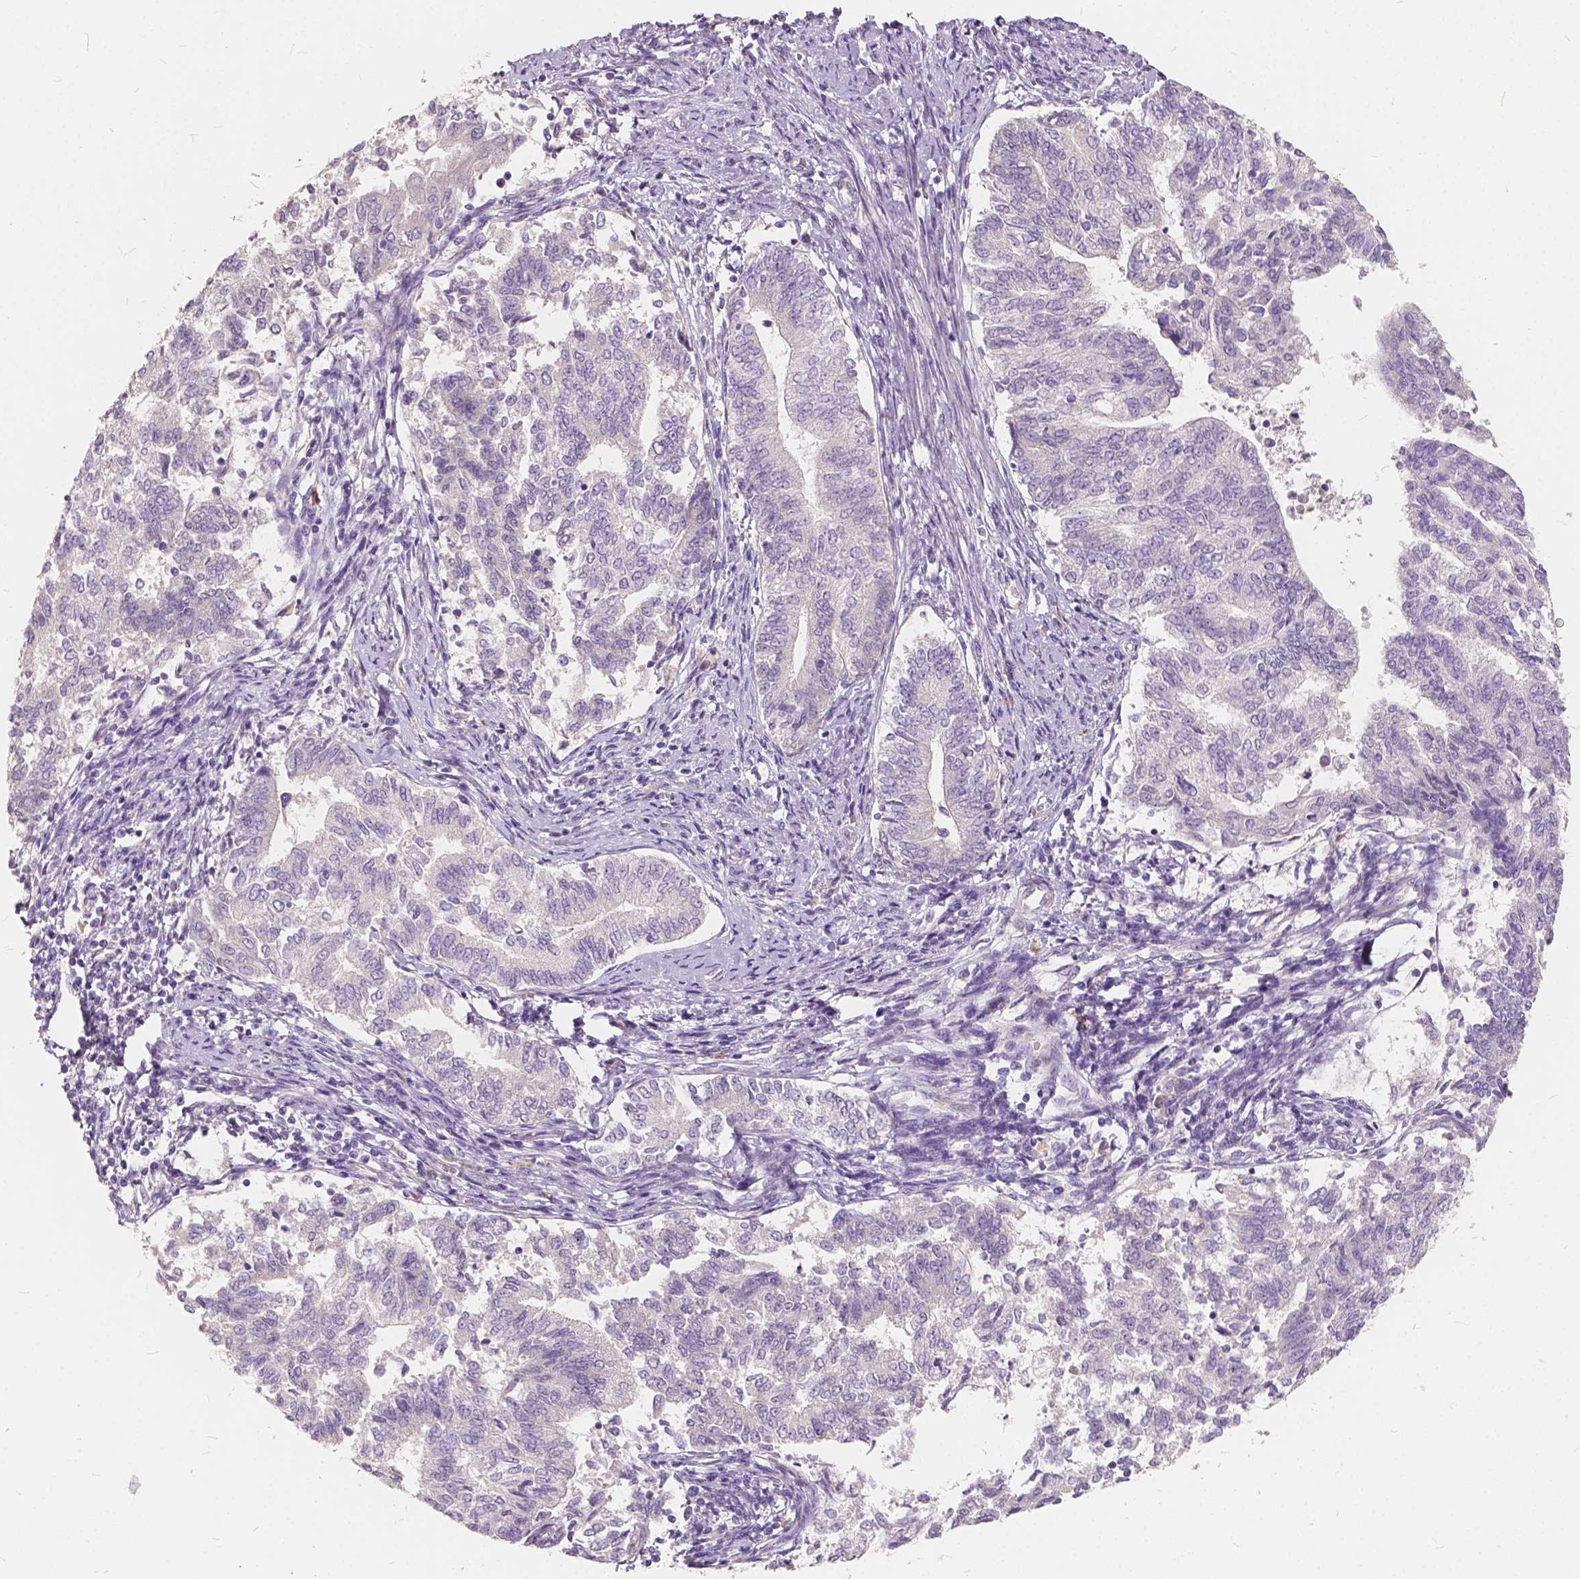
{"staining": {"intensity": "negative", "quantity": "none", "location": "none"}, "tissue": "endometrial cancer", "cell_type": "Tumor cells", "image_type": "cancer", "snomed": [{"axis": "morphology", "description": "Adenocarcinoma, NOS"}, {"axis": "topography", "description": "Endometrium"}], "caption": "A photomicrograph of human endometrial cancer is negative for staining in tumor cells.", "gene": "SLC7A8", "patient": {"sex": "female", "age": 65}}